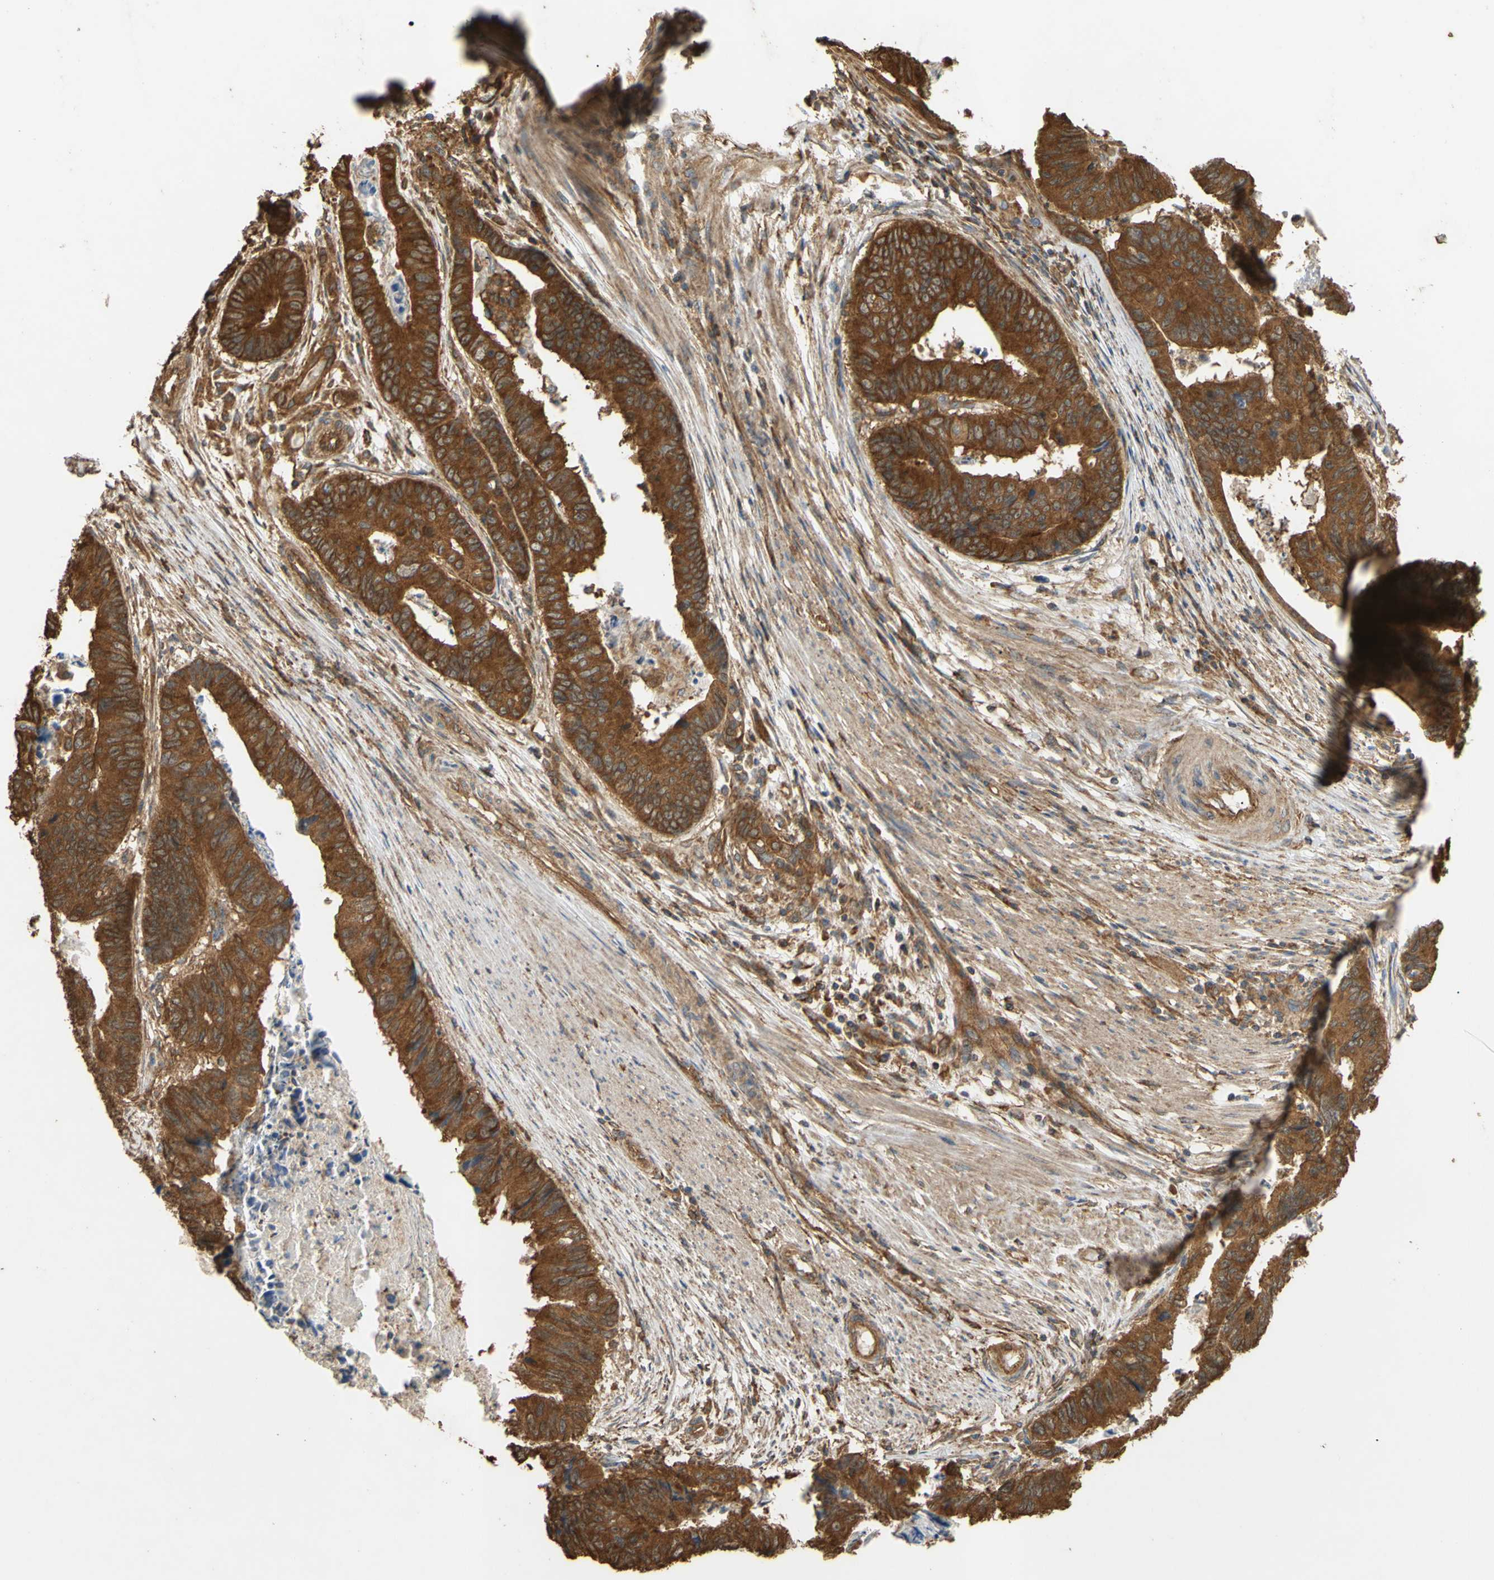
{"staining": {"intensity": "strong", "quantity": ">75%", "location": "cytoplasmic/membranous"}, "tissue": "stomach cancer", "cell_type": "Tumor cells", "image_type": "cancer", "snomed": [{"axis": "morphology", "description": "Adenocarcinoma, NOS"}, {"axis": "topography", "description": "Stomach, lower"}], "caption": "A high amount of strong cytoplasmic/membranous staining is appreciated in about >75% of tumor cells in adenocarcinoma (stomach) tissue.", "gene": "CTTN", "patient": {"sex": "male", "age": 77}}